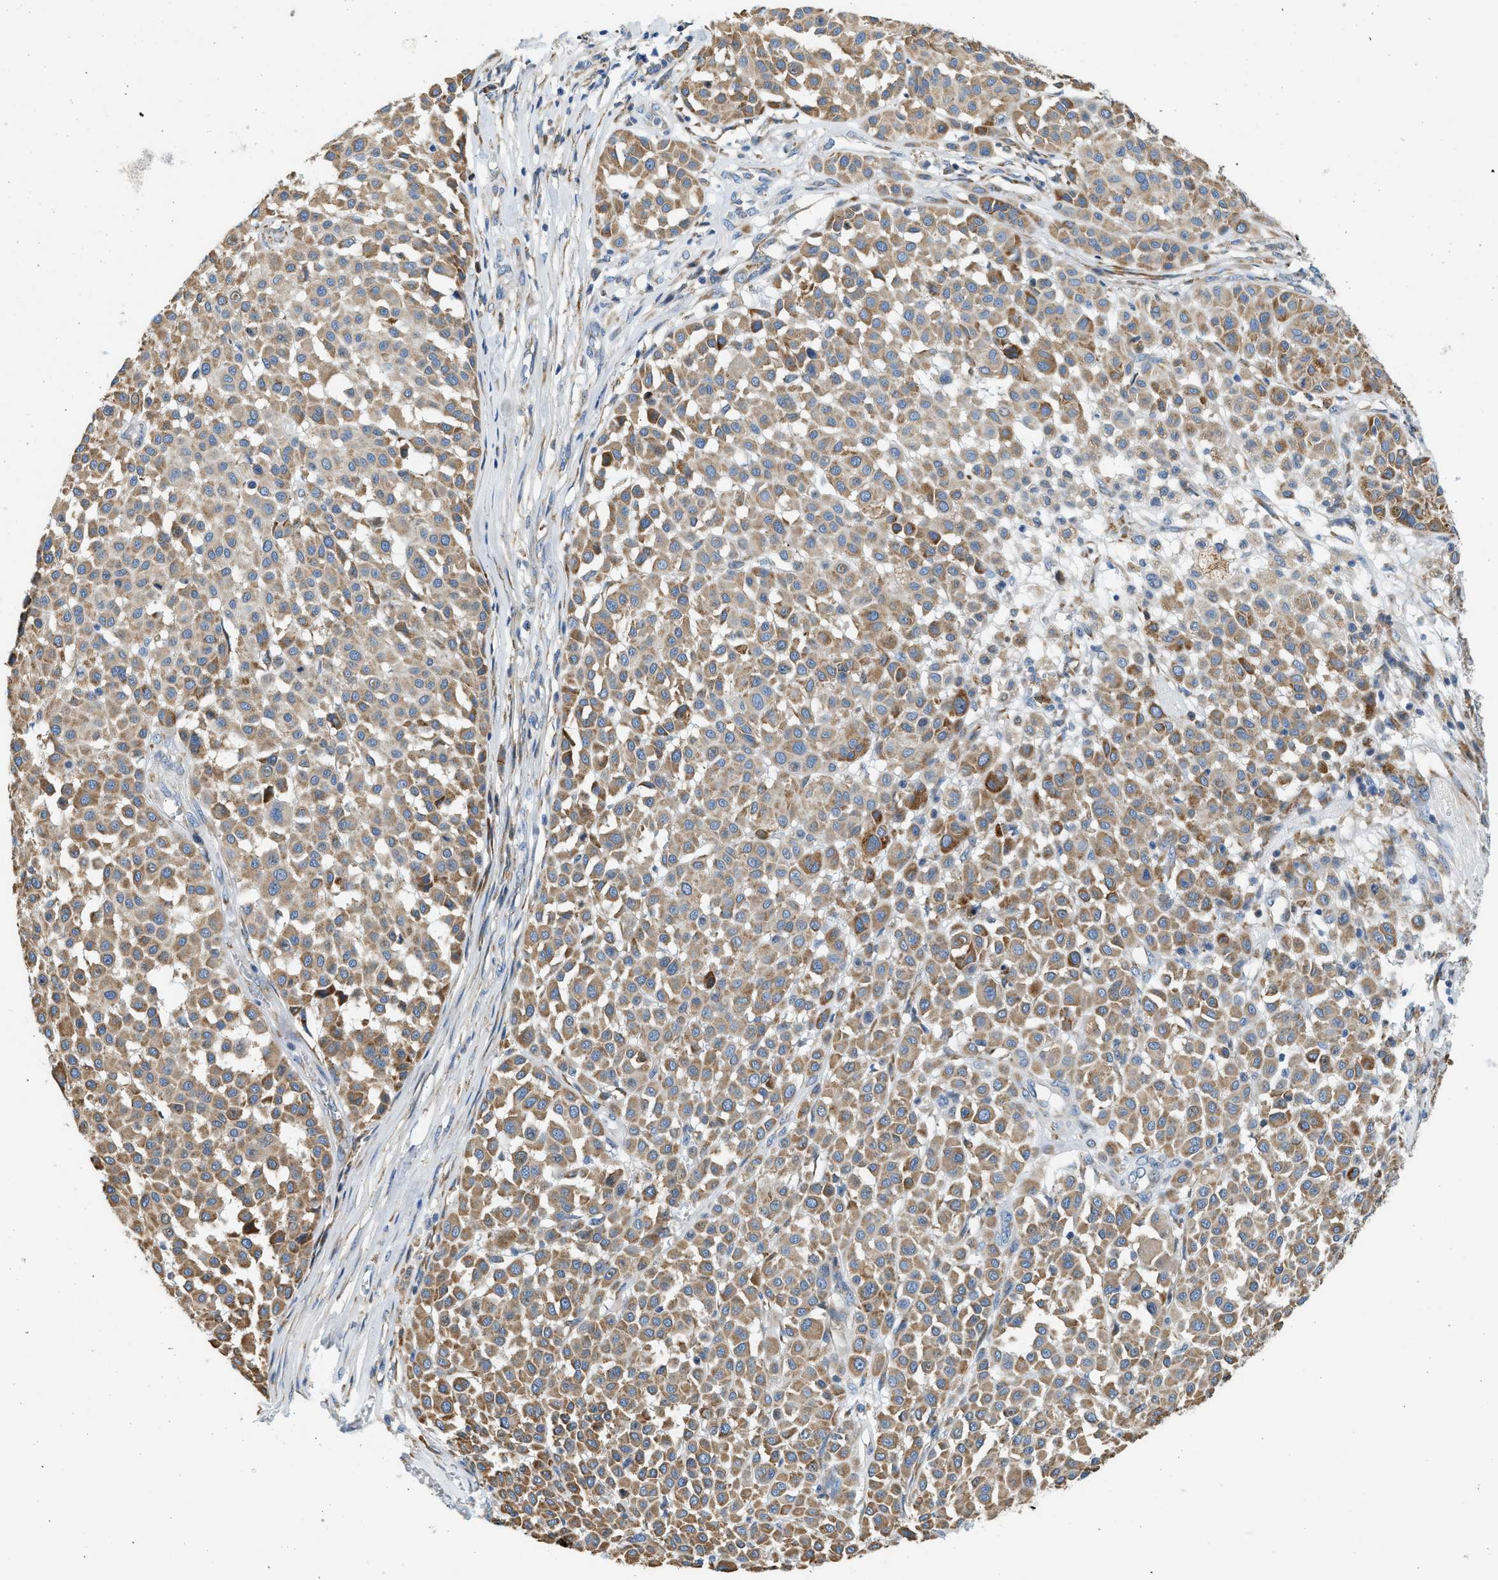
{"staining": {"intensity": "moderate", "quantity": ">75%", "location": "cytoplasmic/membranous"}, "tissue": "melanoma", "cell_type": "Tumor cells", "image_type": "cancer", "snomed": [{"axis": "morphology", "description": "Malignant melanoma, Metastatic site"}, {"axis": "topography", "description": "Soft tissue"}], "caption": "Moderate cytoplasmic/membranous protein expression is present in about >75% of tumor cells in malignant melanoma (metastatic site).", "gene": "CNTN6", "patient": {"sex": "male", "age": 41}}